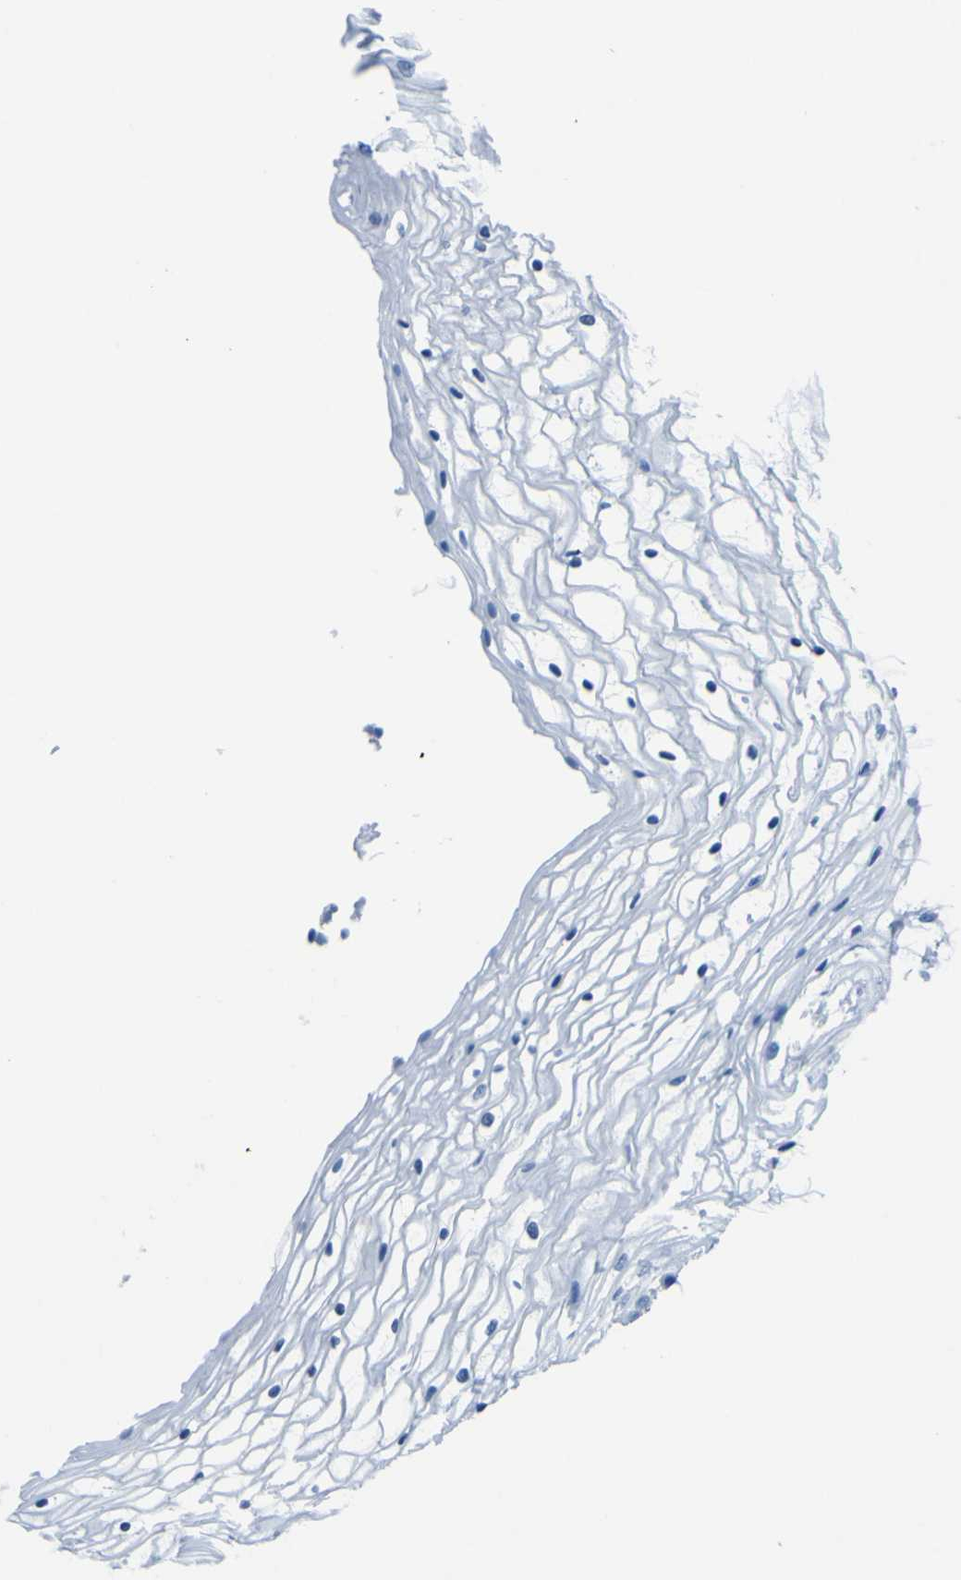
{"staining": {"intensity": "negative", "quantity": "none", "location": "none"}, "tissue": "vagina", "cell_type": "Squamous epithelial cells", "image_type": "normal", "snomed": [{"axis": "morphology", "description": "Normal tissue, NOS"}, {"axis": "topography", "description": "Vagina"}], "caption": "Immunohistochemistry of unremarkable human vagina displays no staining in squamous epithelial cells.", "gene": "PHKG1", "patient": {"sex": "female", "age": 34}}